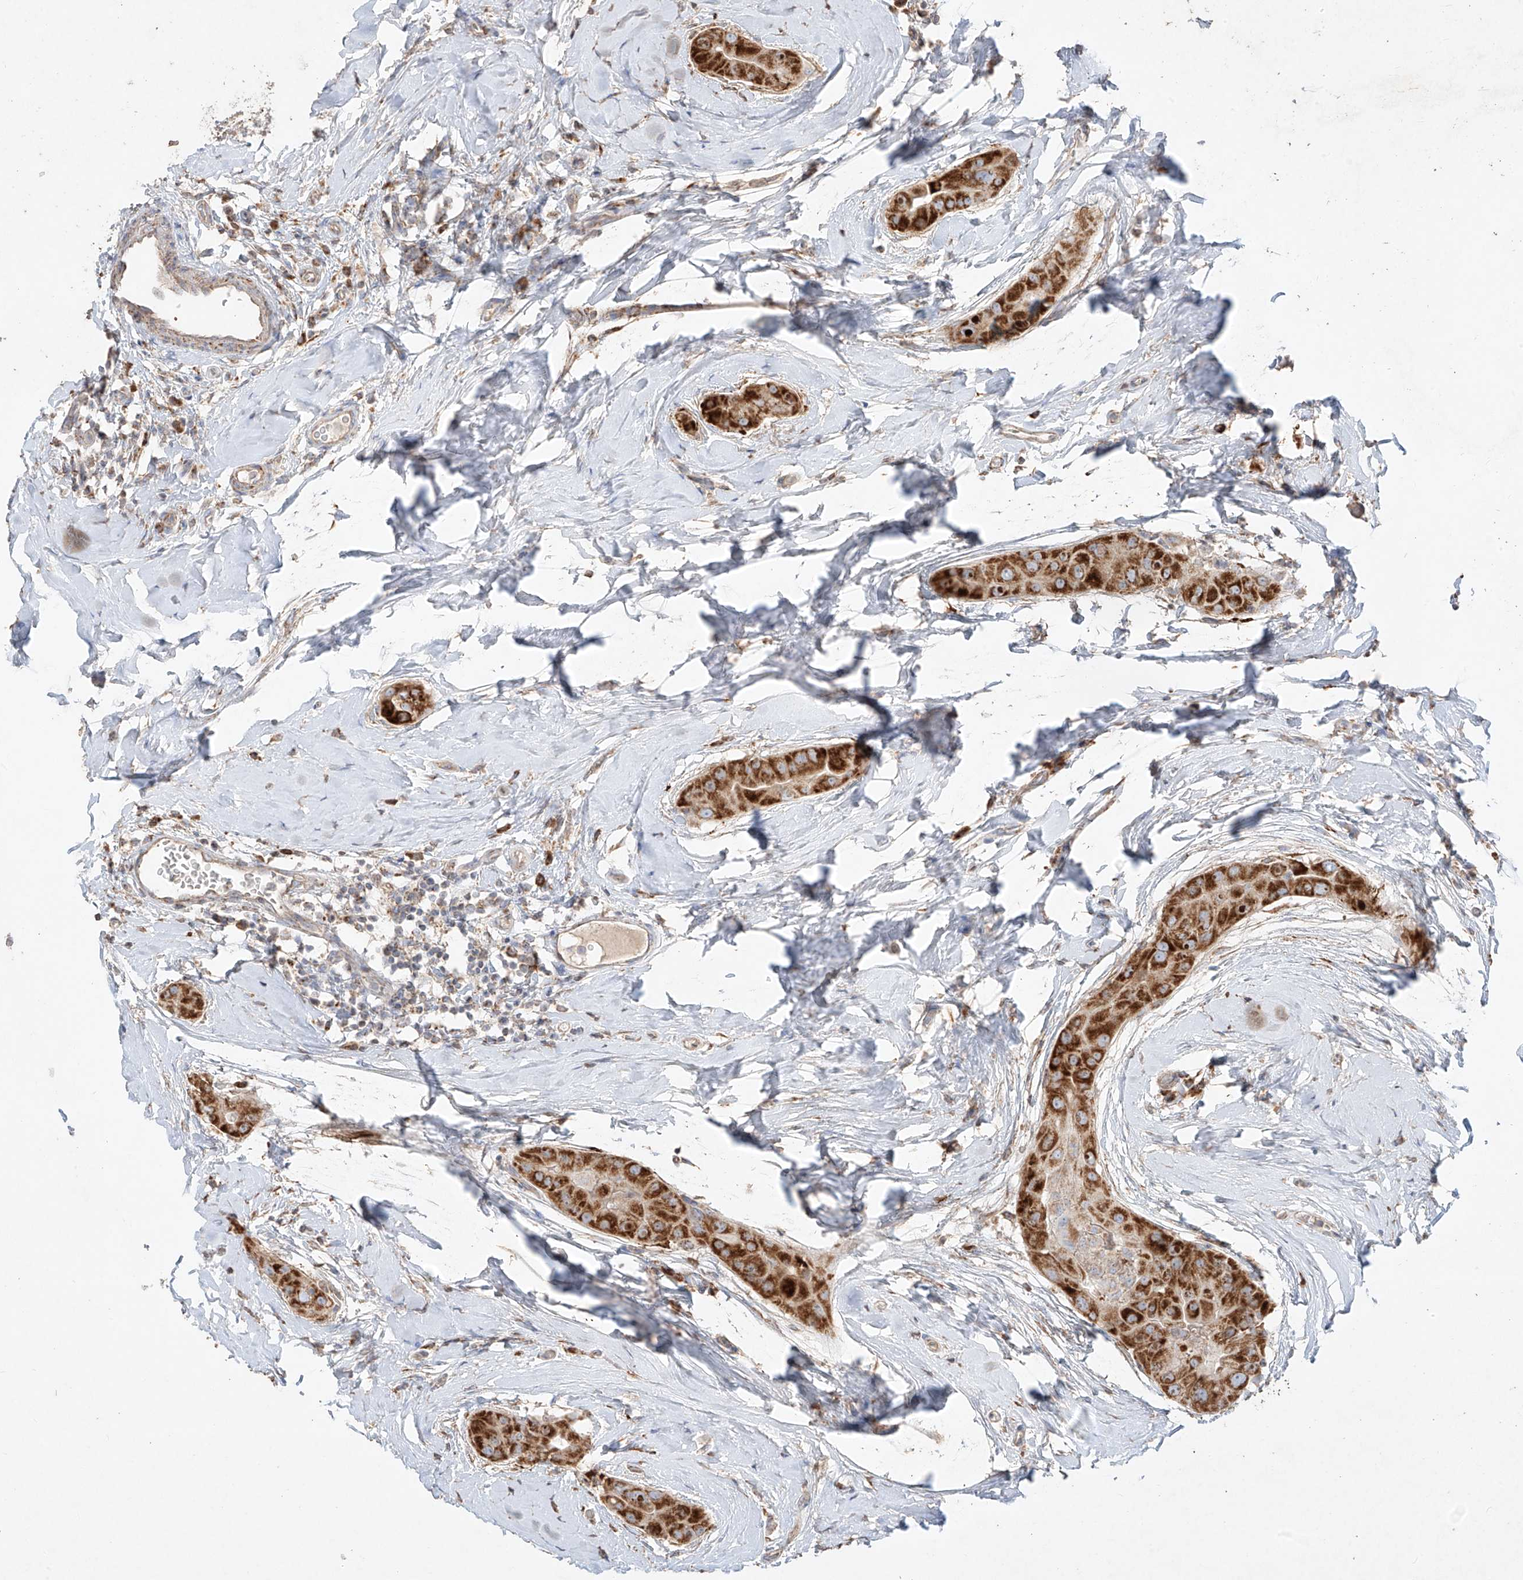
{"staining": {"intensity": "strong", "quantity": ">75%", "location": "cytoplasmic/membranous"}, "tissue": "thyroid cancer", "cell_type": "Tumor cells", "image_type": "cancer", "snomed": [{"axis": "morphology", "description": "Papillary adenocarcinoma, NOS"}, {"axis": "topography", "description": "Thyroid gland"}], "caption": "DAB (3,3'-diaminobenzidine) immunohistochemical staining of thyroid cancer displays strong cytoplasmic/membranous protein expression in approximately >75% of tumor cells. The protein of interest is stained brown, and the nuclei are stained in blue (DAB IHC with brightfield microscopy, high magnification).", "gene": "COLGALT2", "patient": {"sex": "male", "age": 33}}